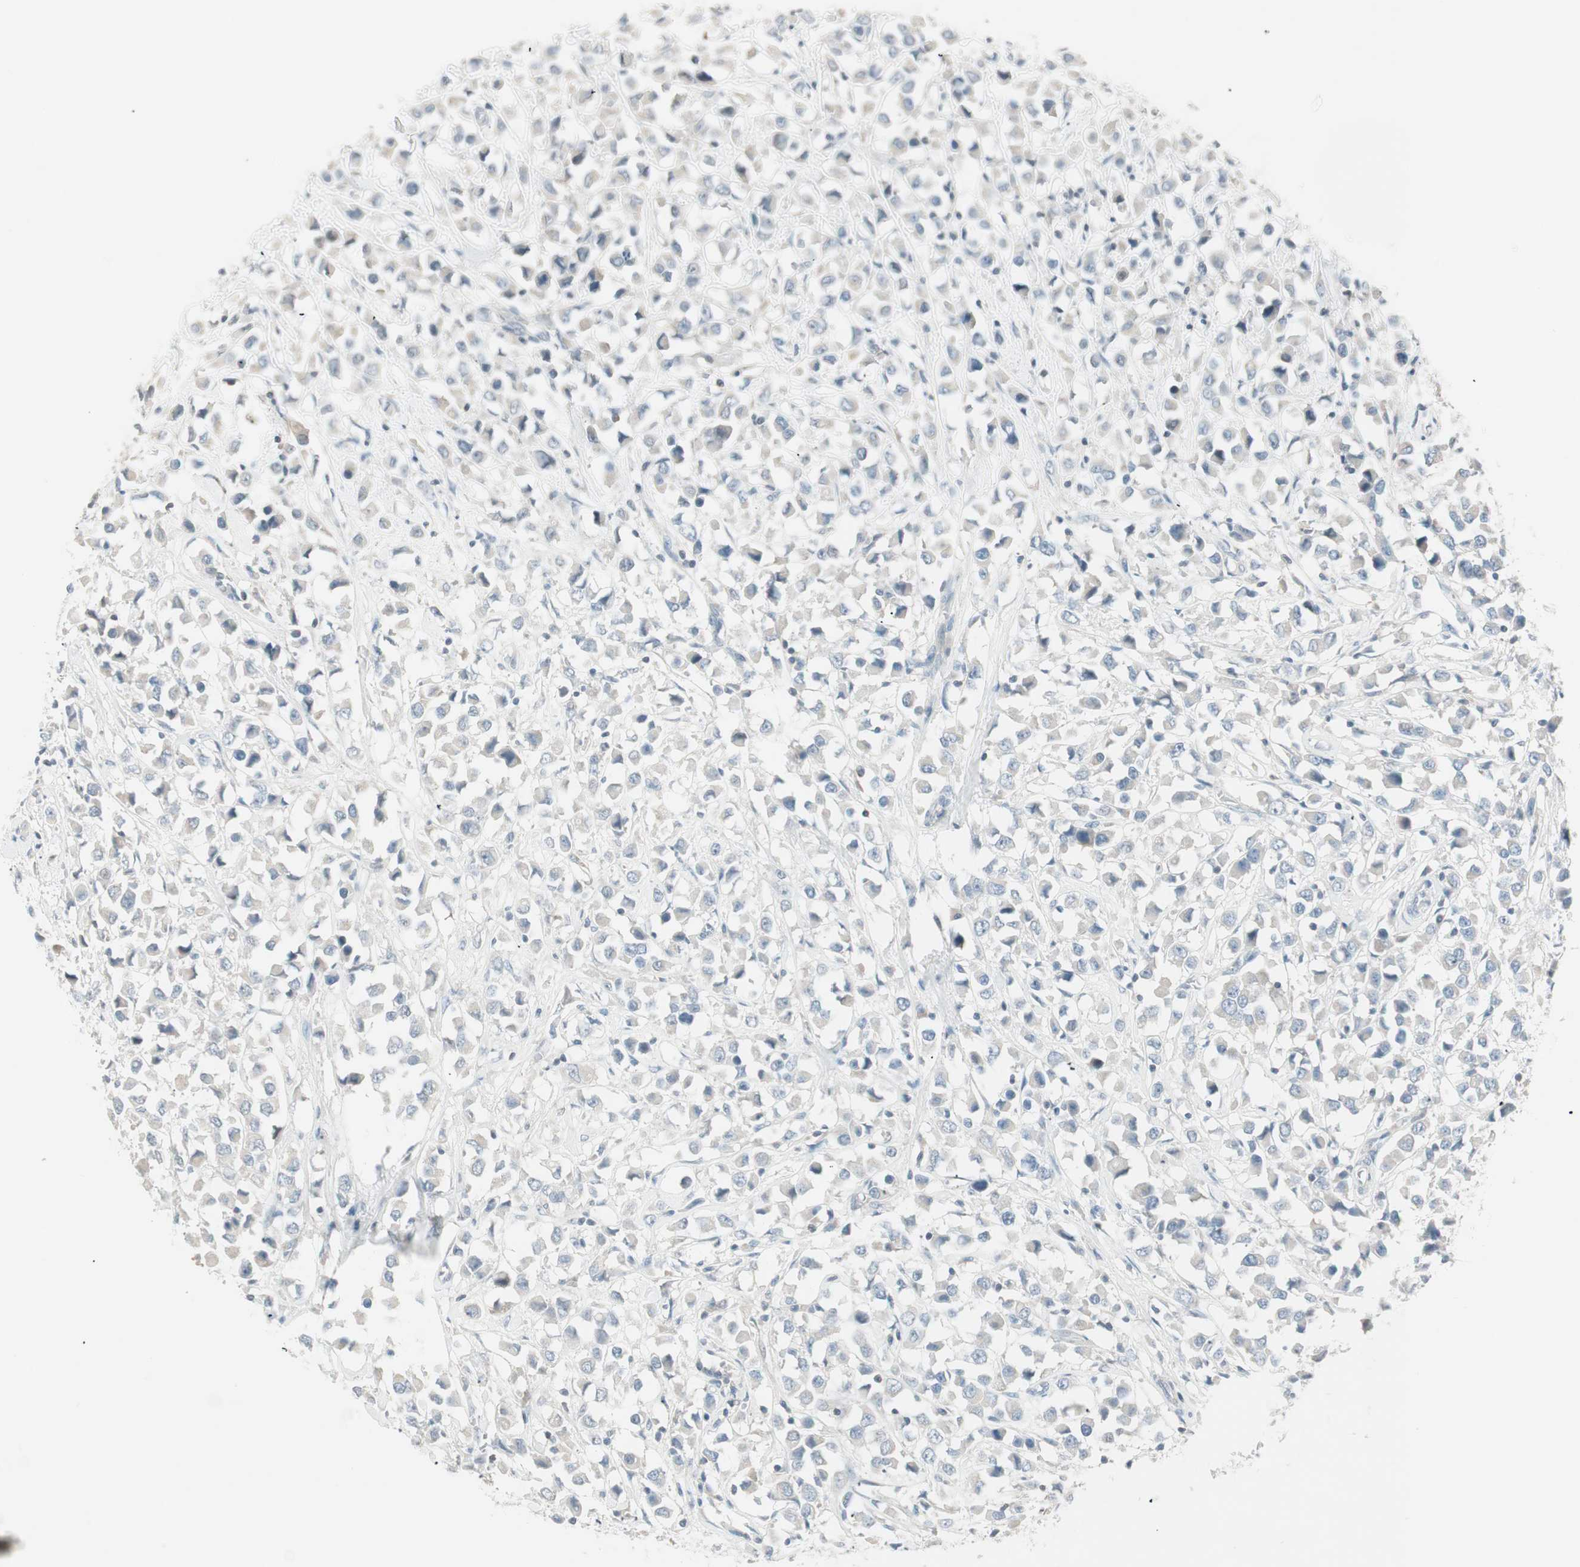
{"staining": {"intensity": "weak", "quantity": "25%-75%", "location": "cytoplasmic/membranous"}, "tissue": "breast cancer", "cell_type": "Tumor cells", "image_type": "cancer", "snomed": [{"axis": "morphology", "description": "Duct carcinoma"}, {"axis": "topography", "description": "Breast"}], "caption": "Approximately 25%-75% of tumor cells in breast cancer (invasive ductal carcinoma) demonstrate weak cytoplasmic/membranous protein expression as visualized by brown immunohistochemical staining.", "gene": "ITLN2", "patient": {"sex": "female", "age": 61}}